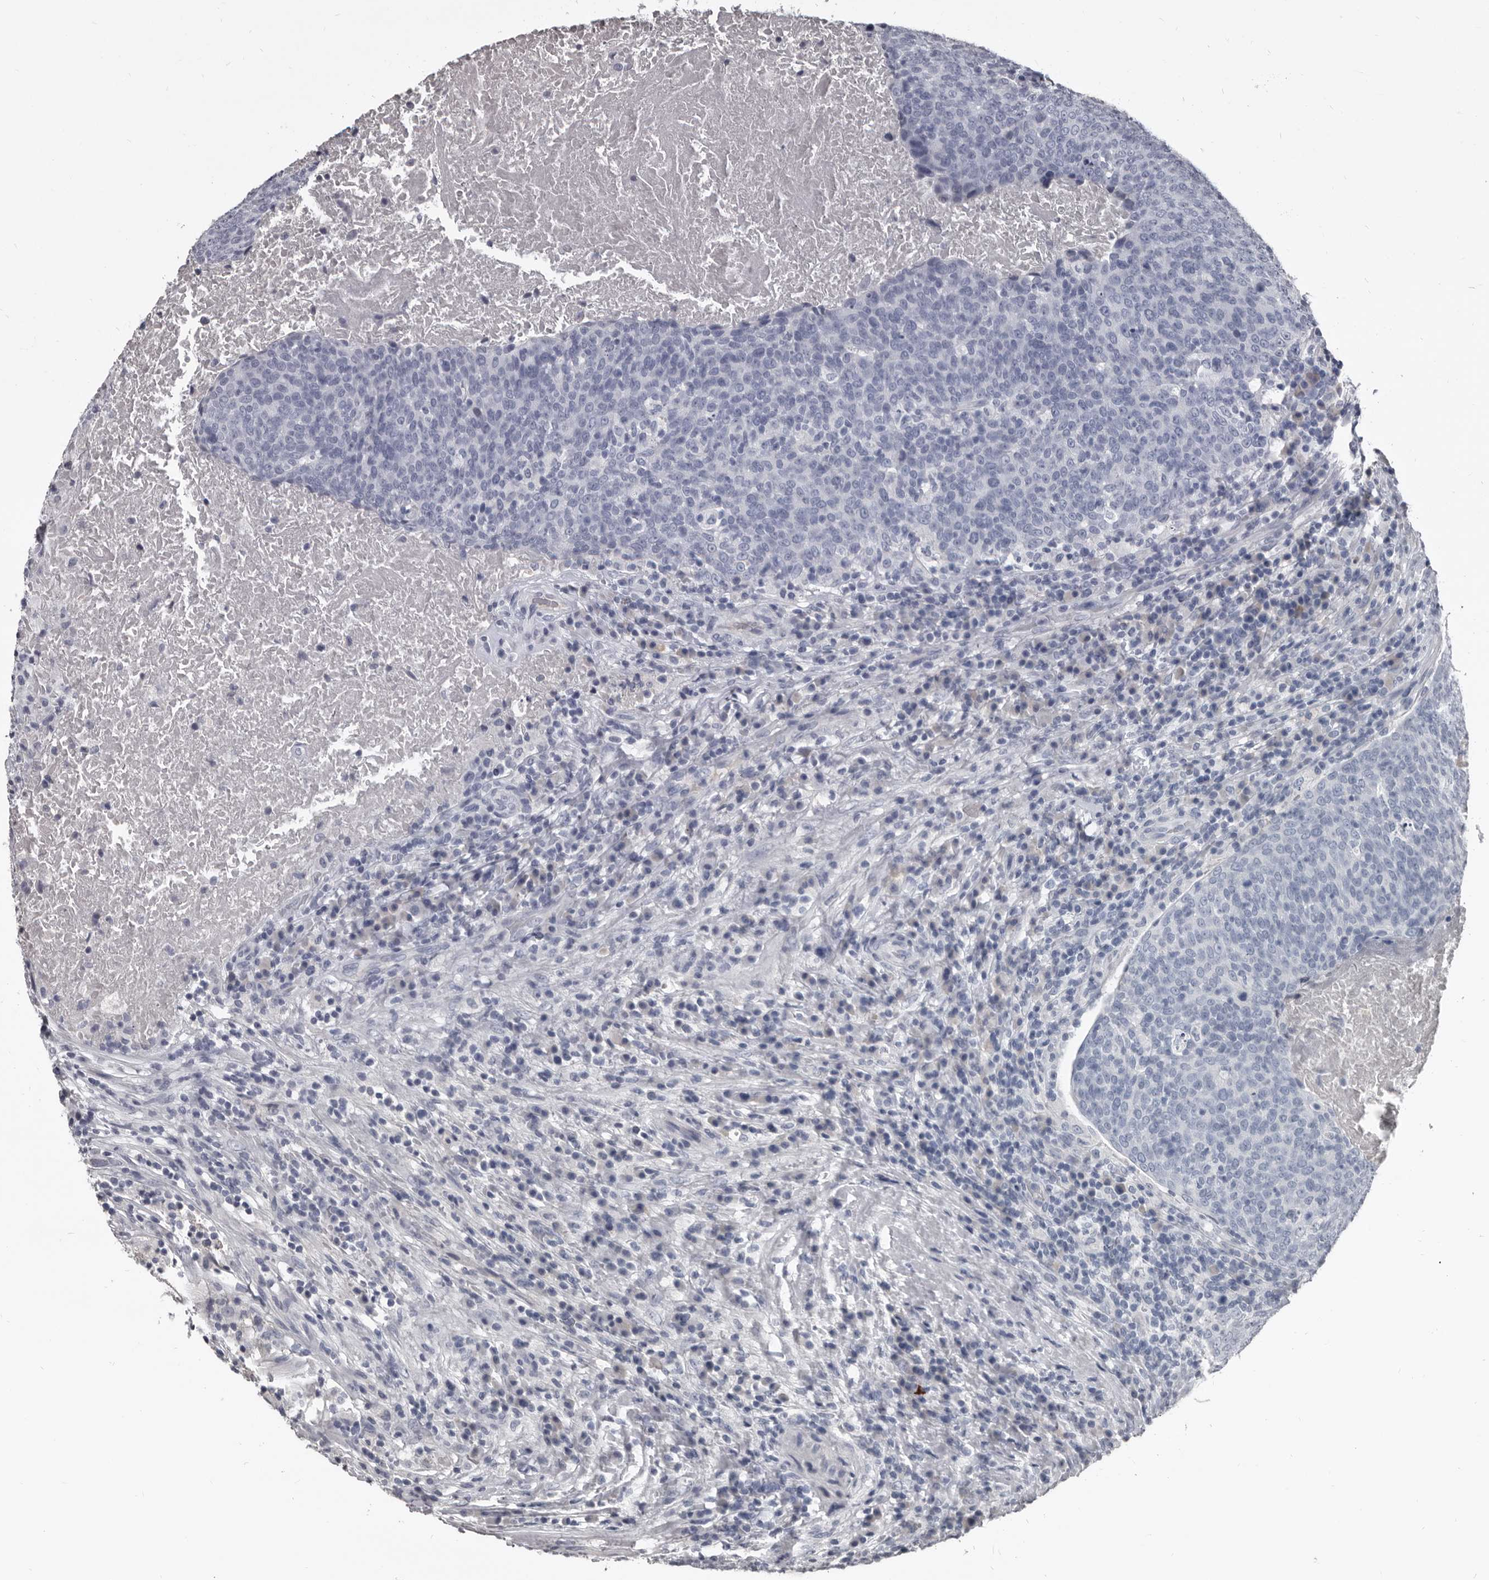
{"staining": {"intensity": "negative", "quantity": "none", "location": "none"}, "tissue": "head and neck cancer", "cell_type": "Tumor cells", "image_type": "cancer", "snomed": [{"axis": "morphology", "description": "Squamous cell carcinoma, NOS"}, {"axis": "morphology", "description": "Squamous cell carcinoma, metastatic, NOS"}, {"axis": "topography", "description": "Lymph node"}, {"axis": "topography", "description": "Head-Neck"}], "caption": "Immunohistochemistry micrograph of neoplastic tissue: head and neck cancer (squamous cell carcinoma) stained with DAB exhibits no significant protein expression in tumor cells.", "gene": "GREB1", "patient": {"sex": "male", "age": 62}}